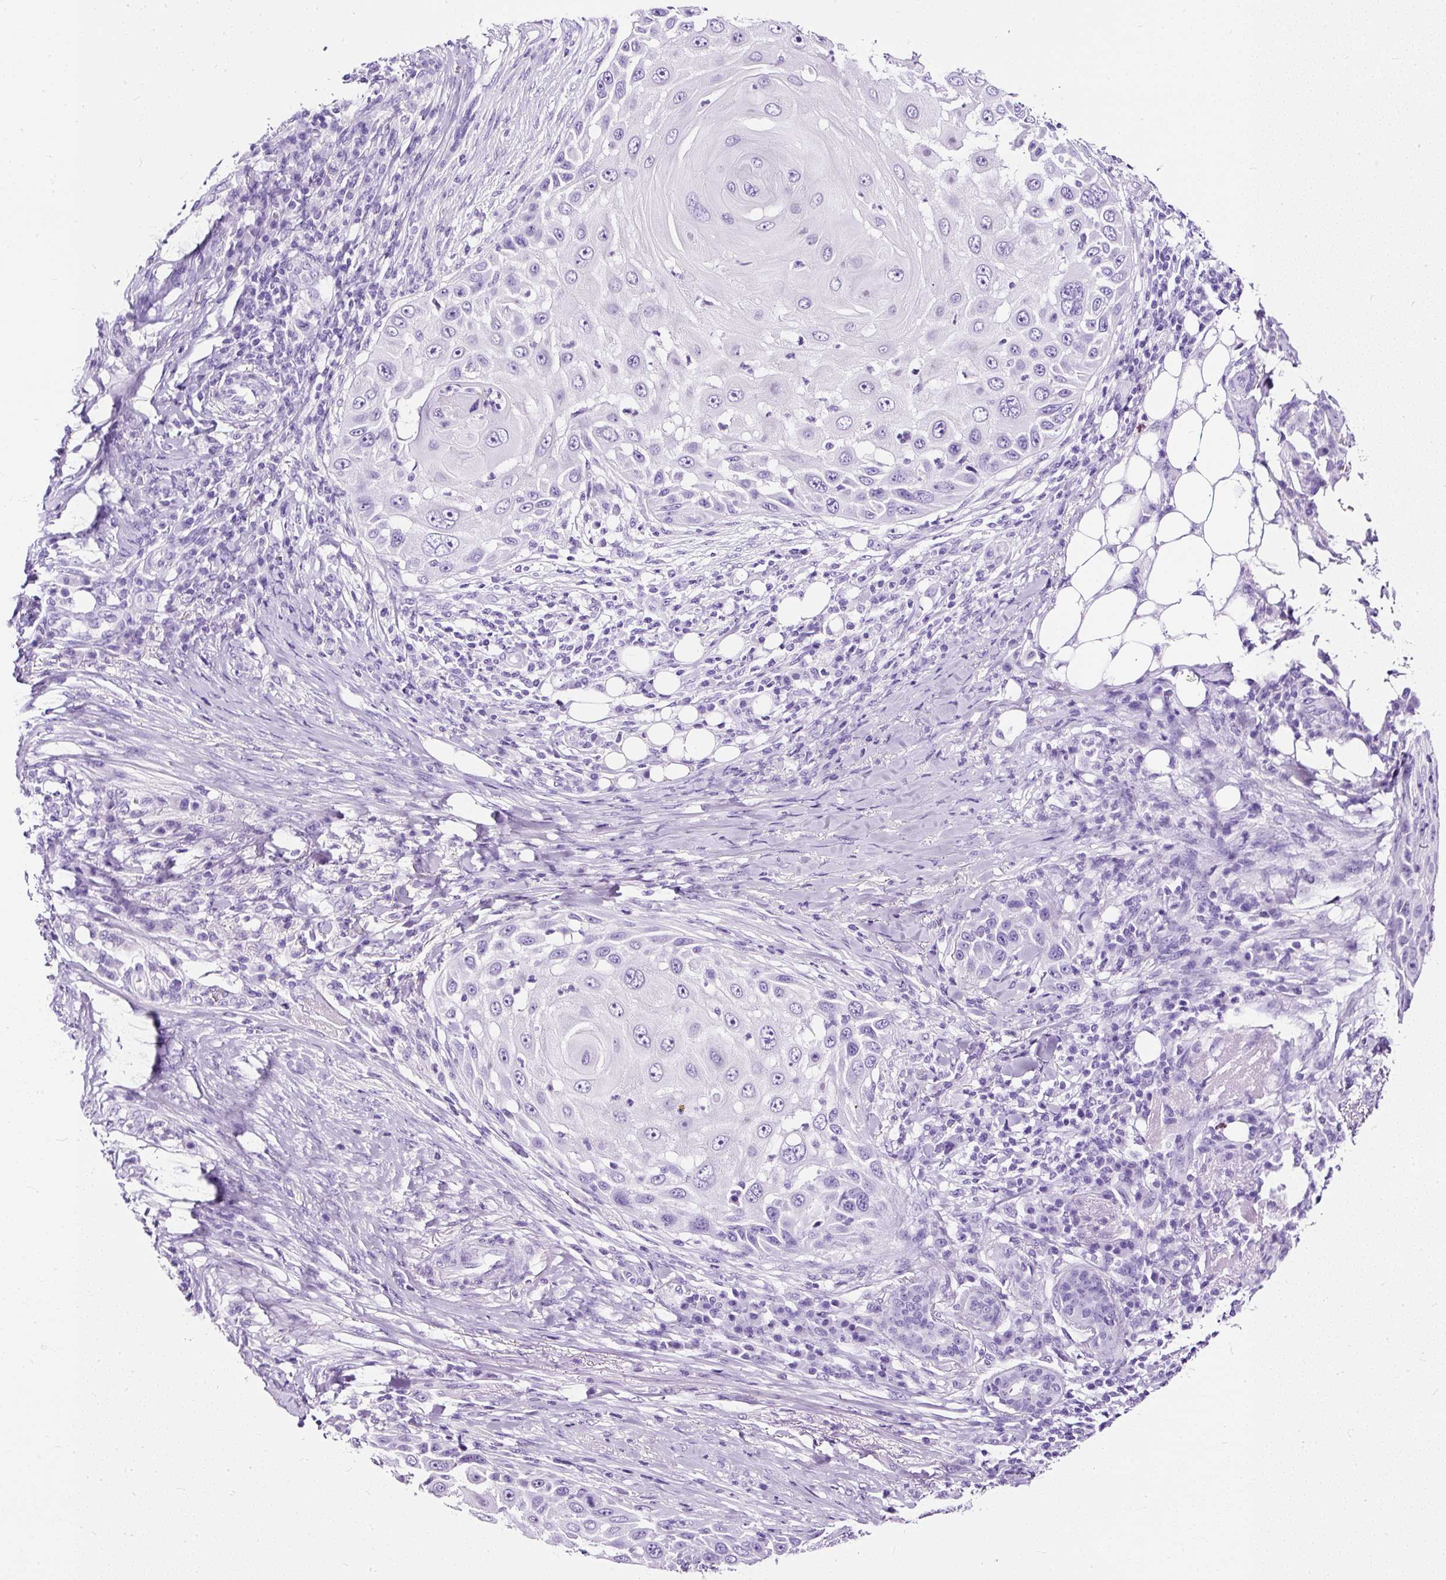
{"staining": {"intensity": "negative", "quantity": "none", "location": "none"}, "tissue": "skin cancer", "cell_type": "Tumor cells", "image_type": "cancer", "snomed": [{"axis": "morphology", "description": "Squamous cell carcinoma, NOS"}, {"axis": "topography", "description": "Skin"}], "caption": "IHC image of skin cancer (squamous cell carcinoma) stained for a protein (brown), which shows no staining in tumor cells.", "gene": "NTS", "patient": {"sex": "female", "age": 44}}